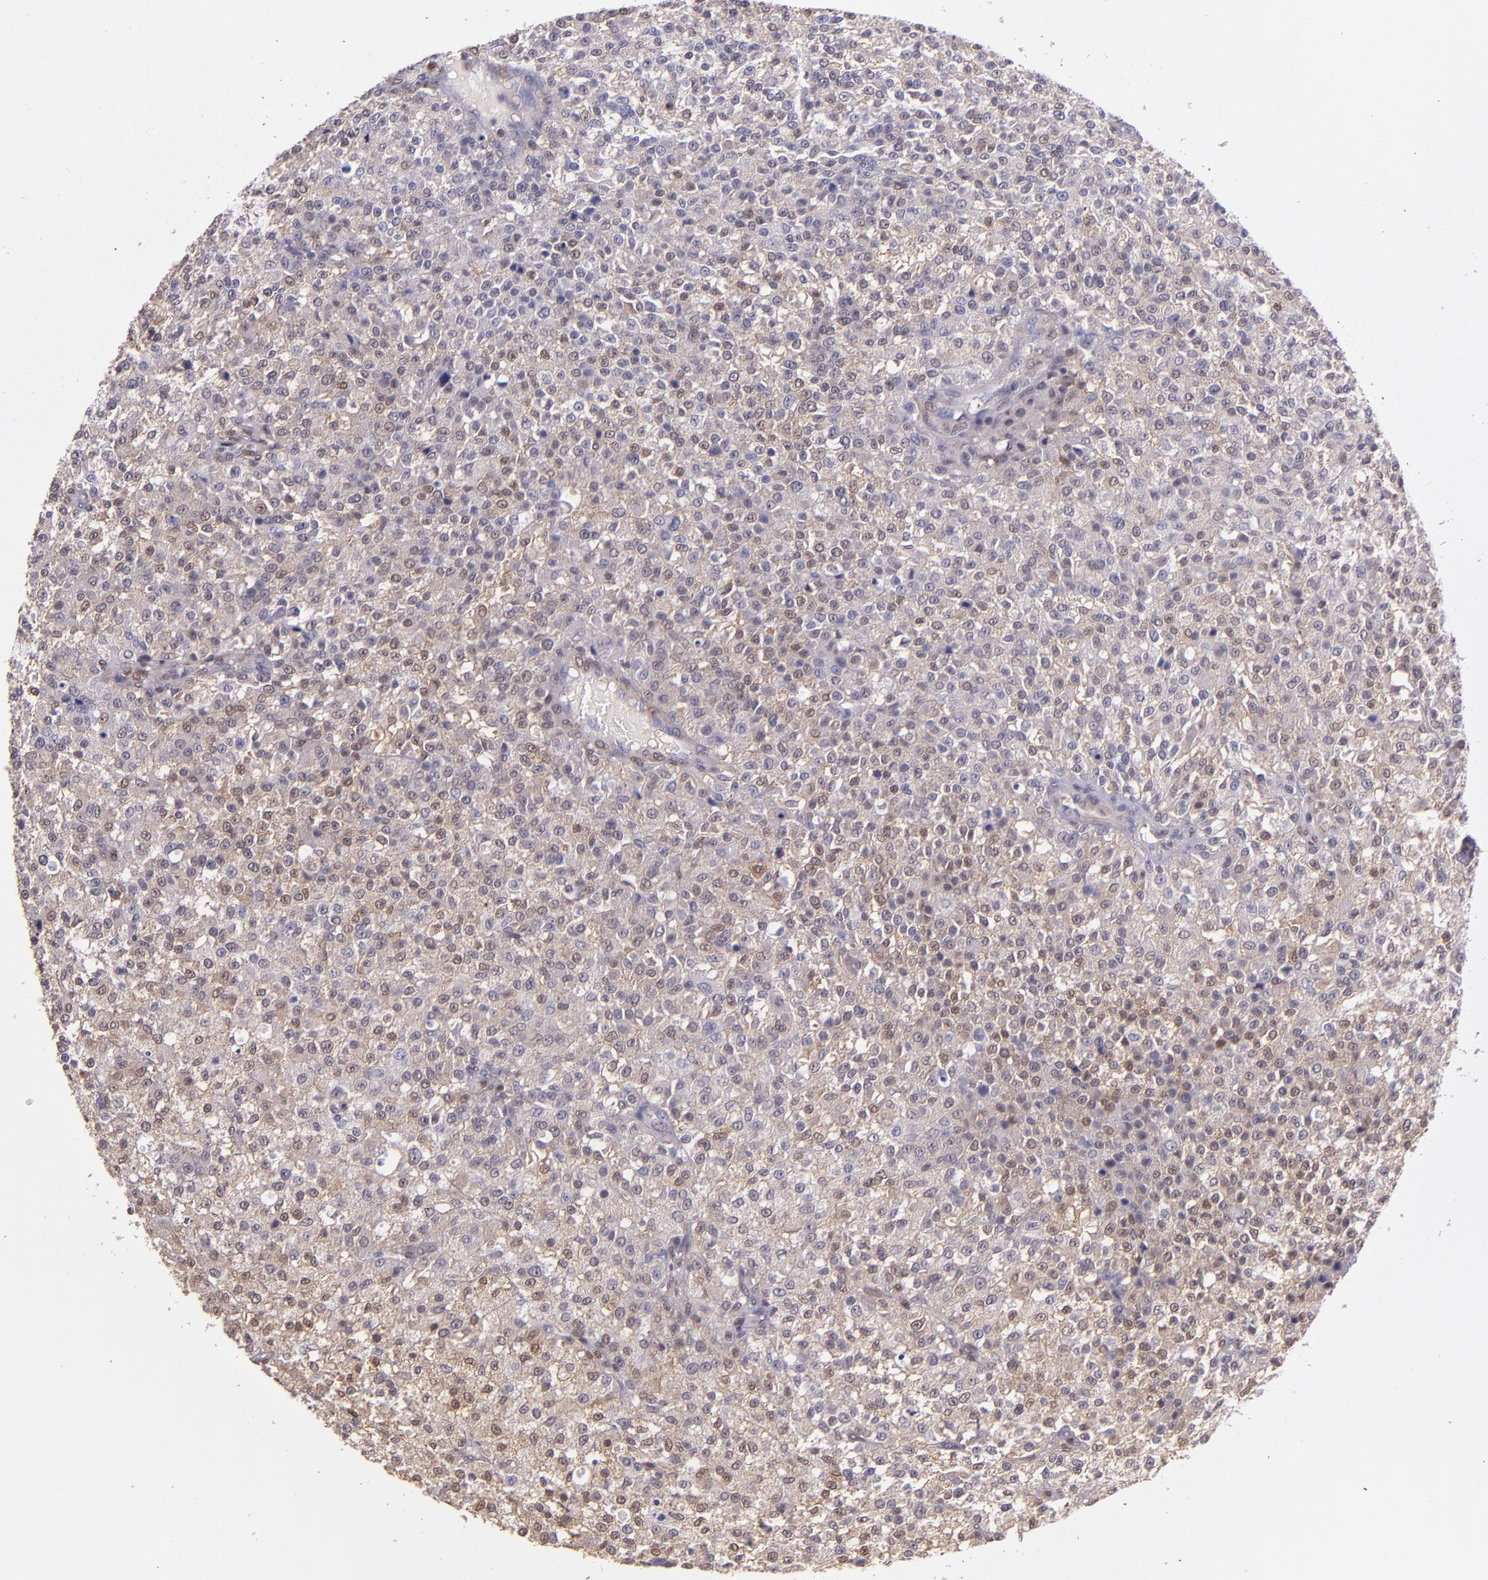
{"staining": {"intensity": "weak", "quantity": "25%-75%", "location": "cytoplasmic/membranous,nuclear"}, "tissue": "testis cancer", "cell_type": "Tumor cells", "image_type": "cancer", "snomed": [{"axis": "morphology", "description": "Seminoma, NOS"}, {"axis": "topography", "description": "Testis"}], "caption": "About 25%-75% of tumor cells in human seminoma (testis) reveal weak cytoplasmic/membranous and nuclear protein staining as visualized by brown immunohistochemical staining.", "gene": "STAT6", "patient": {"sex": "male", "age": 59}}